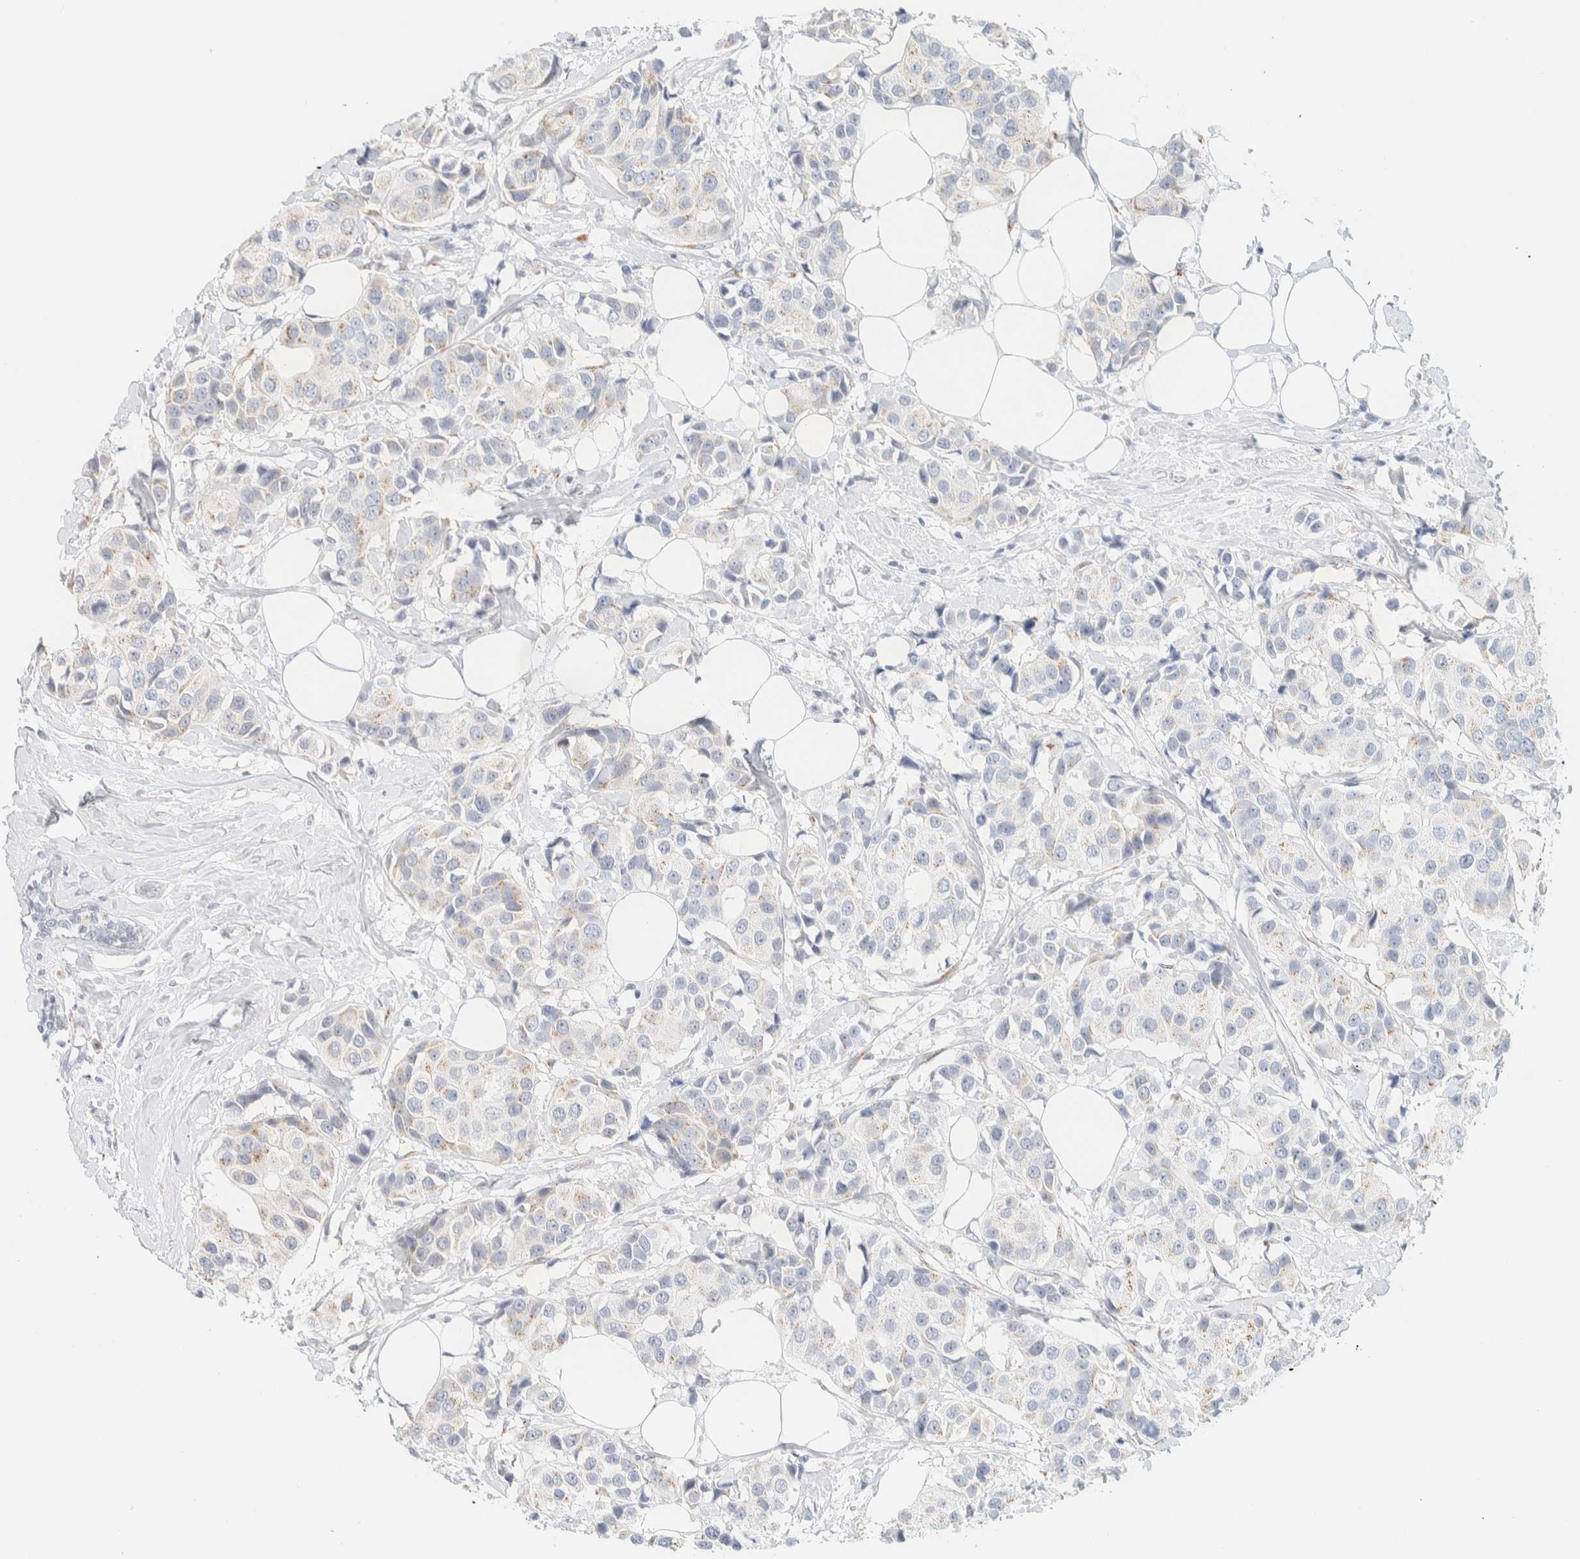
{"staining": {"intensity": "weak", "quantity": "25%-75%", "location": "cytoplasmic/membranous"}, "tissue": "breast cancer", "cell_type": "Tumor cells", "image_type": "cancer", "snomed": [{"axis": "morphology", "description": "Normal tissue, NOS"}, {"axis": "morphology", "description": "Duct carcinoma"}, {"axis": "topography", "description": "Breast"}], "caption": "DAB immunohistochemical staining of breast cancer shows weak cytoplasmic/membranous protein positivity in approximately 25%-75% of tumor cells.", "gene": "SPNS3", "patient": {"sex": "female", "age": 39}}